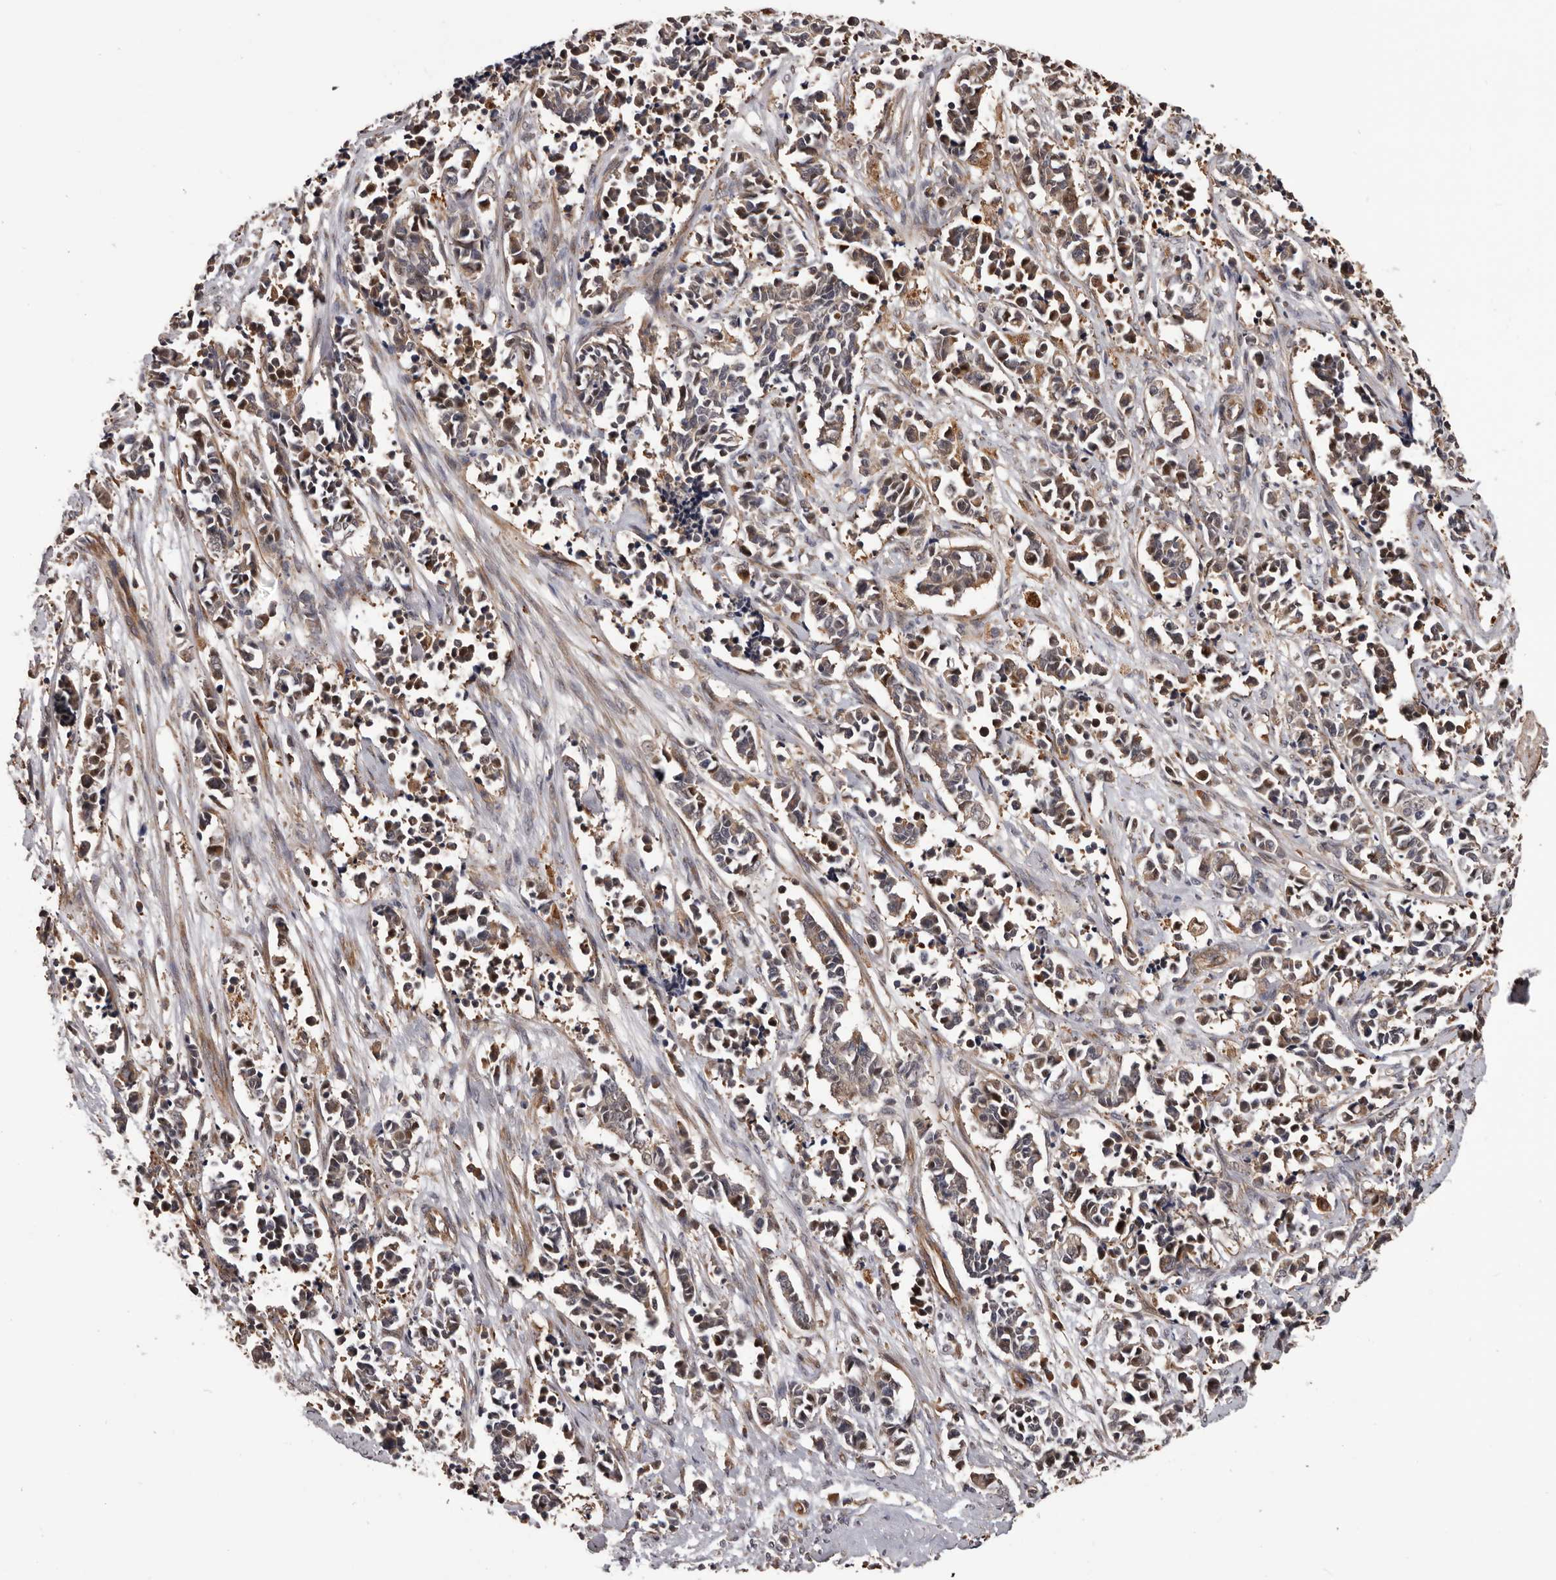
{"staining": {"intensity": "weak", "quantity": "25%-75%", "location": "cytoplasmic/membranous"}, "tissue": "cervical cancer", "cell_type": "Tumor cells", "image_type": "cancer", "snomed": [{"axis": "morphology", "description": "Normal tissue, NOS"}, {"axis": "morphology", "description": "Squamous cell carcinoma, NOS"}, {"axis": "topography", "description": "Cervix"}], "caption": "Cervical cancer (squamous cell carcinoma) stained with DAB (3,3'-diaminobenzidine) IHC exhibits low levels of weak cytoplasmic/membranous staining in approximately 25%-75% of tumor cells. (DAB (3,3'-diaminobenzidine) IHC with brightfield microscopy, high magnification).", "gene": "ADAMTS2", "patient": {"sex": "female", "age": 35}}